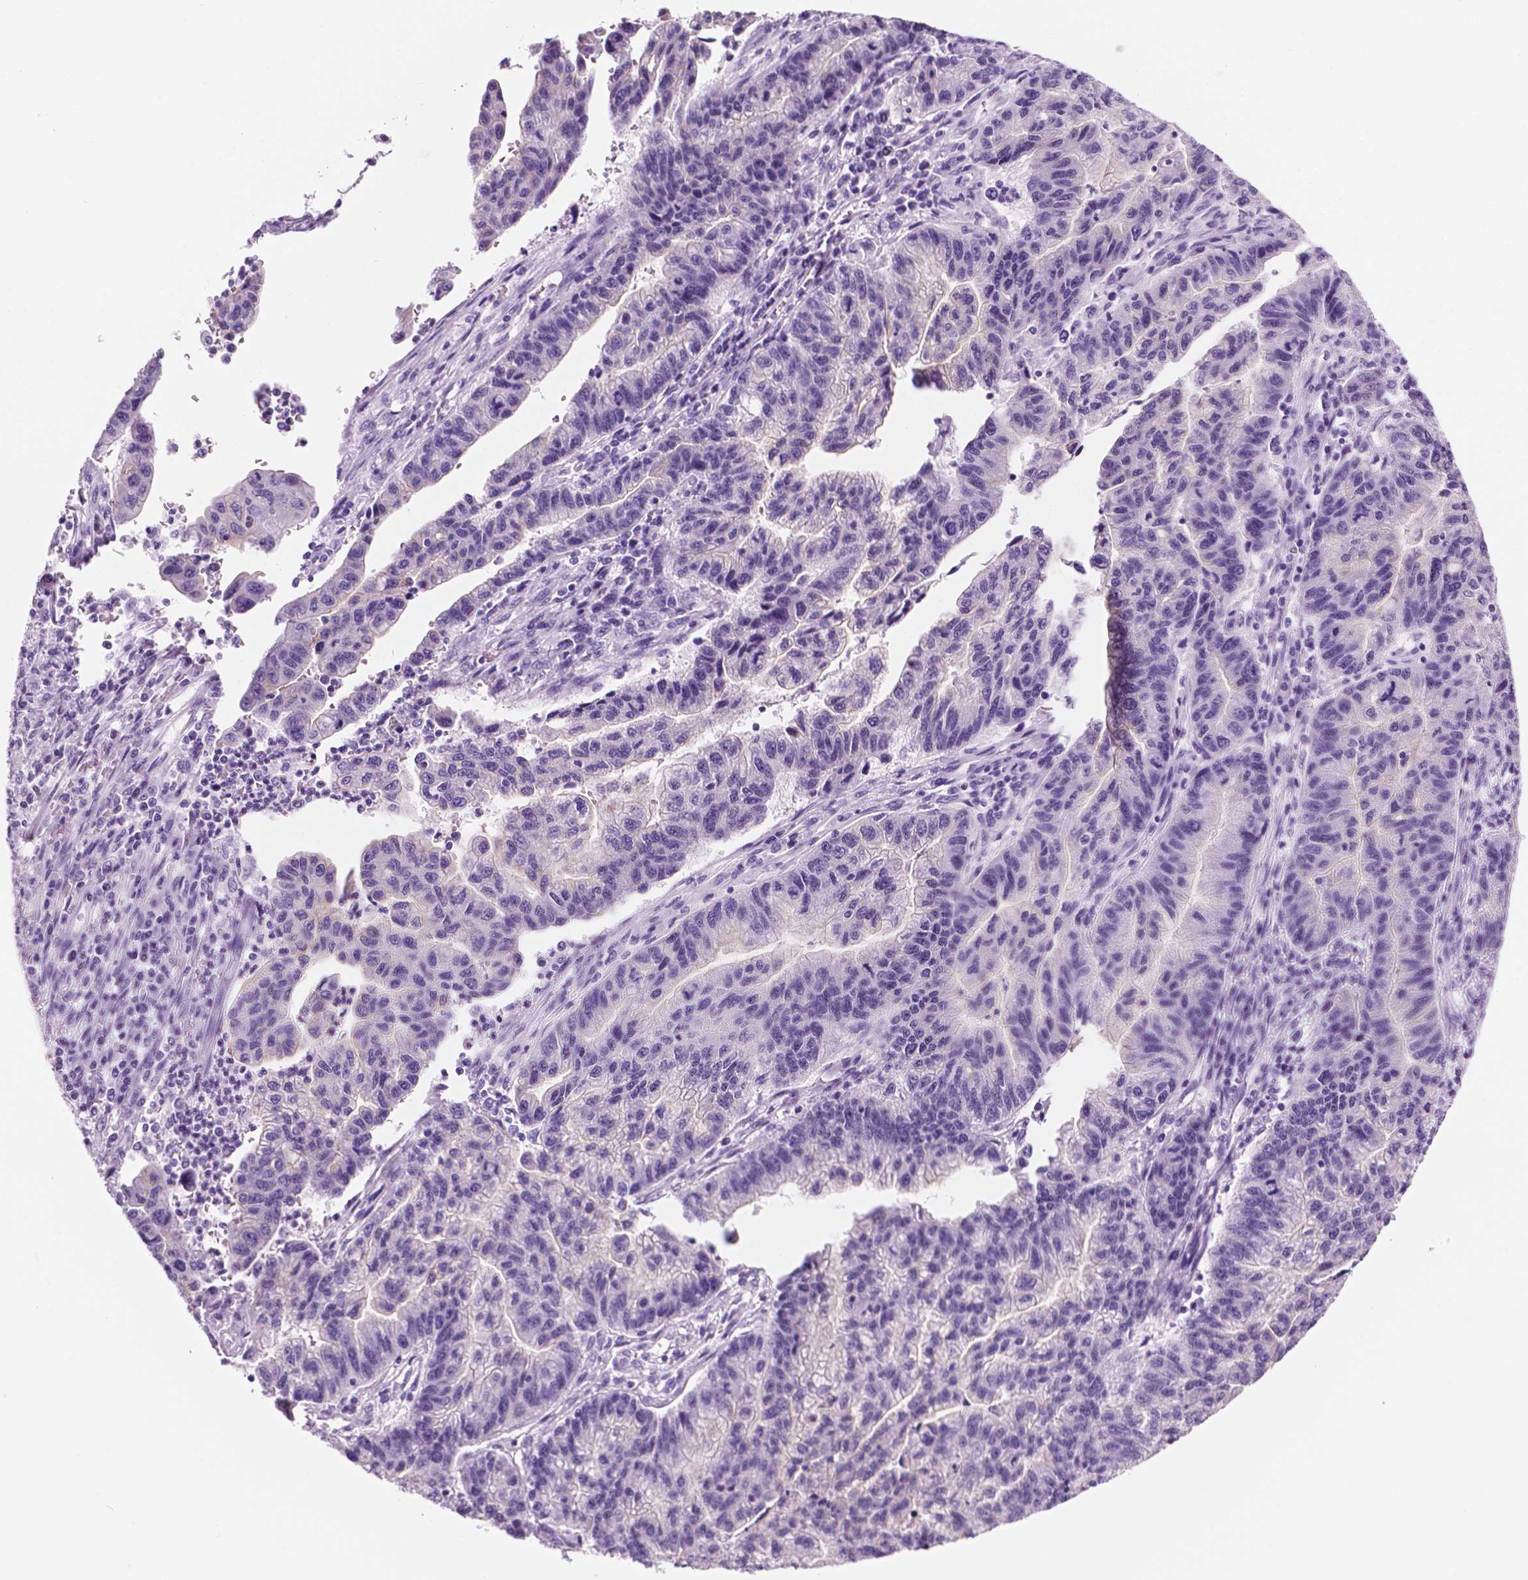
{"staining": {"intensity": "negative", "quantity": "none", "location": "none"}, "tissue": "stomach cancer", "cell_type": "Tumor cells", "image_type": "cancer", "snomed": [{"axis": "morphology", "description": "Adenocarcinoma, NOS"}, {"axis": "topography", "description": "Stomach"}], "caption": "Protein analysis of stomach adenocarcinoma demonstrates no significant staining in tumor cells.", "gene": "PPL", "patient": {"sex": "male", "age": 83}}